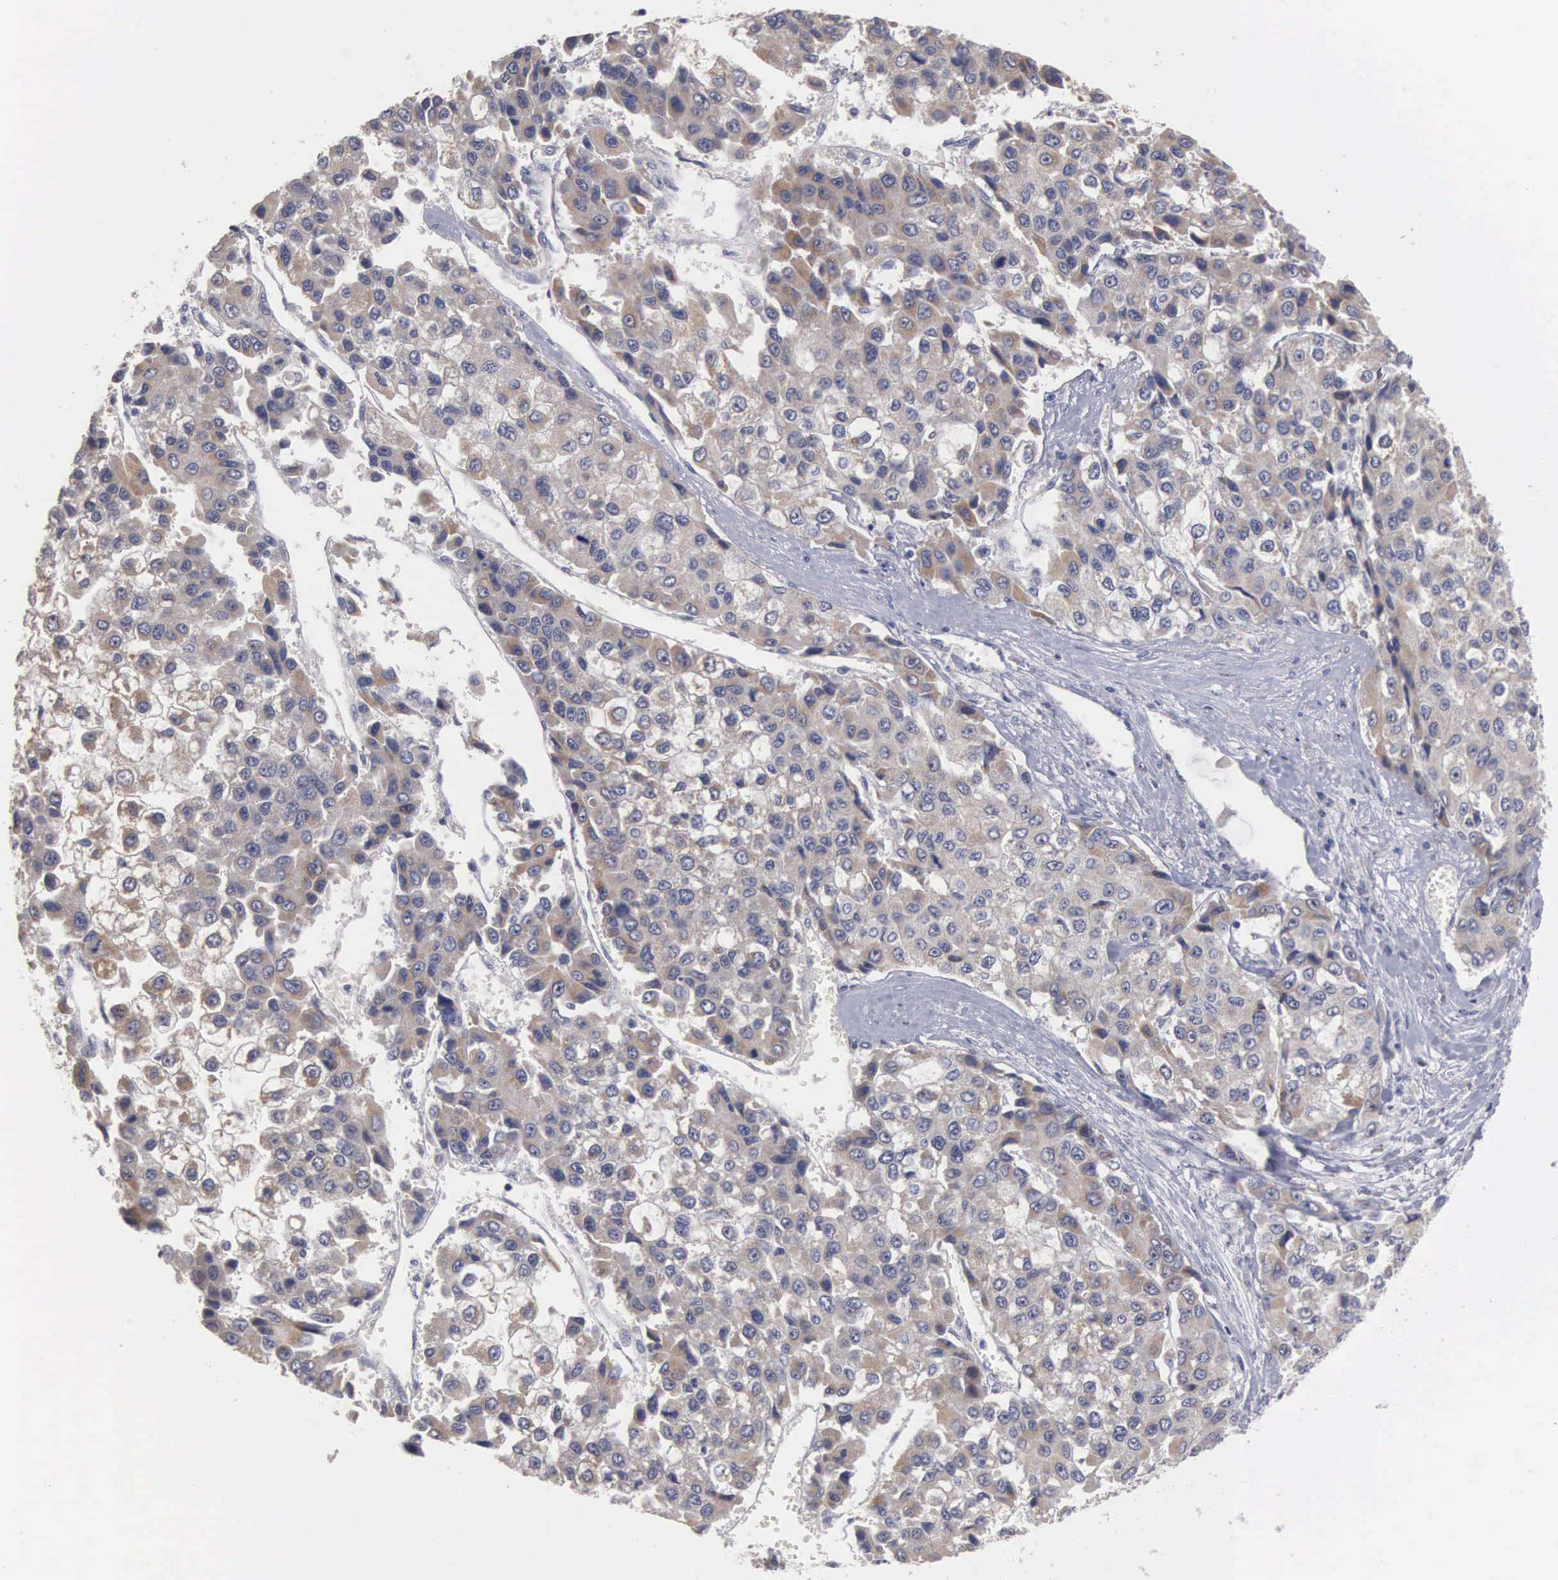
{"staining": {"intensity": "weak", "quantity": ">75%", "location": "cytoplasmic/membranous,nuclear"}, "tissue": "liver cancer", "cell_type": "Tumor cells", "image_type": "cancer", "snomed": [{"axis": "morphology", "description": "Carcinoma, Hepatocellular, NOS"}, {"axis": "topography", "description": "Liver"}], "caption": "An immunohistochemistry photomicrograph of neoplastic tissue is shown. Protein staining in brown highlights weak cytoplasmic/membranous and nuclear positivity in hepatocellular carcinoma (liver) within tumor cells.", "gene": "AMN", "patient": {"sex": "female", "age": 66}}